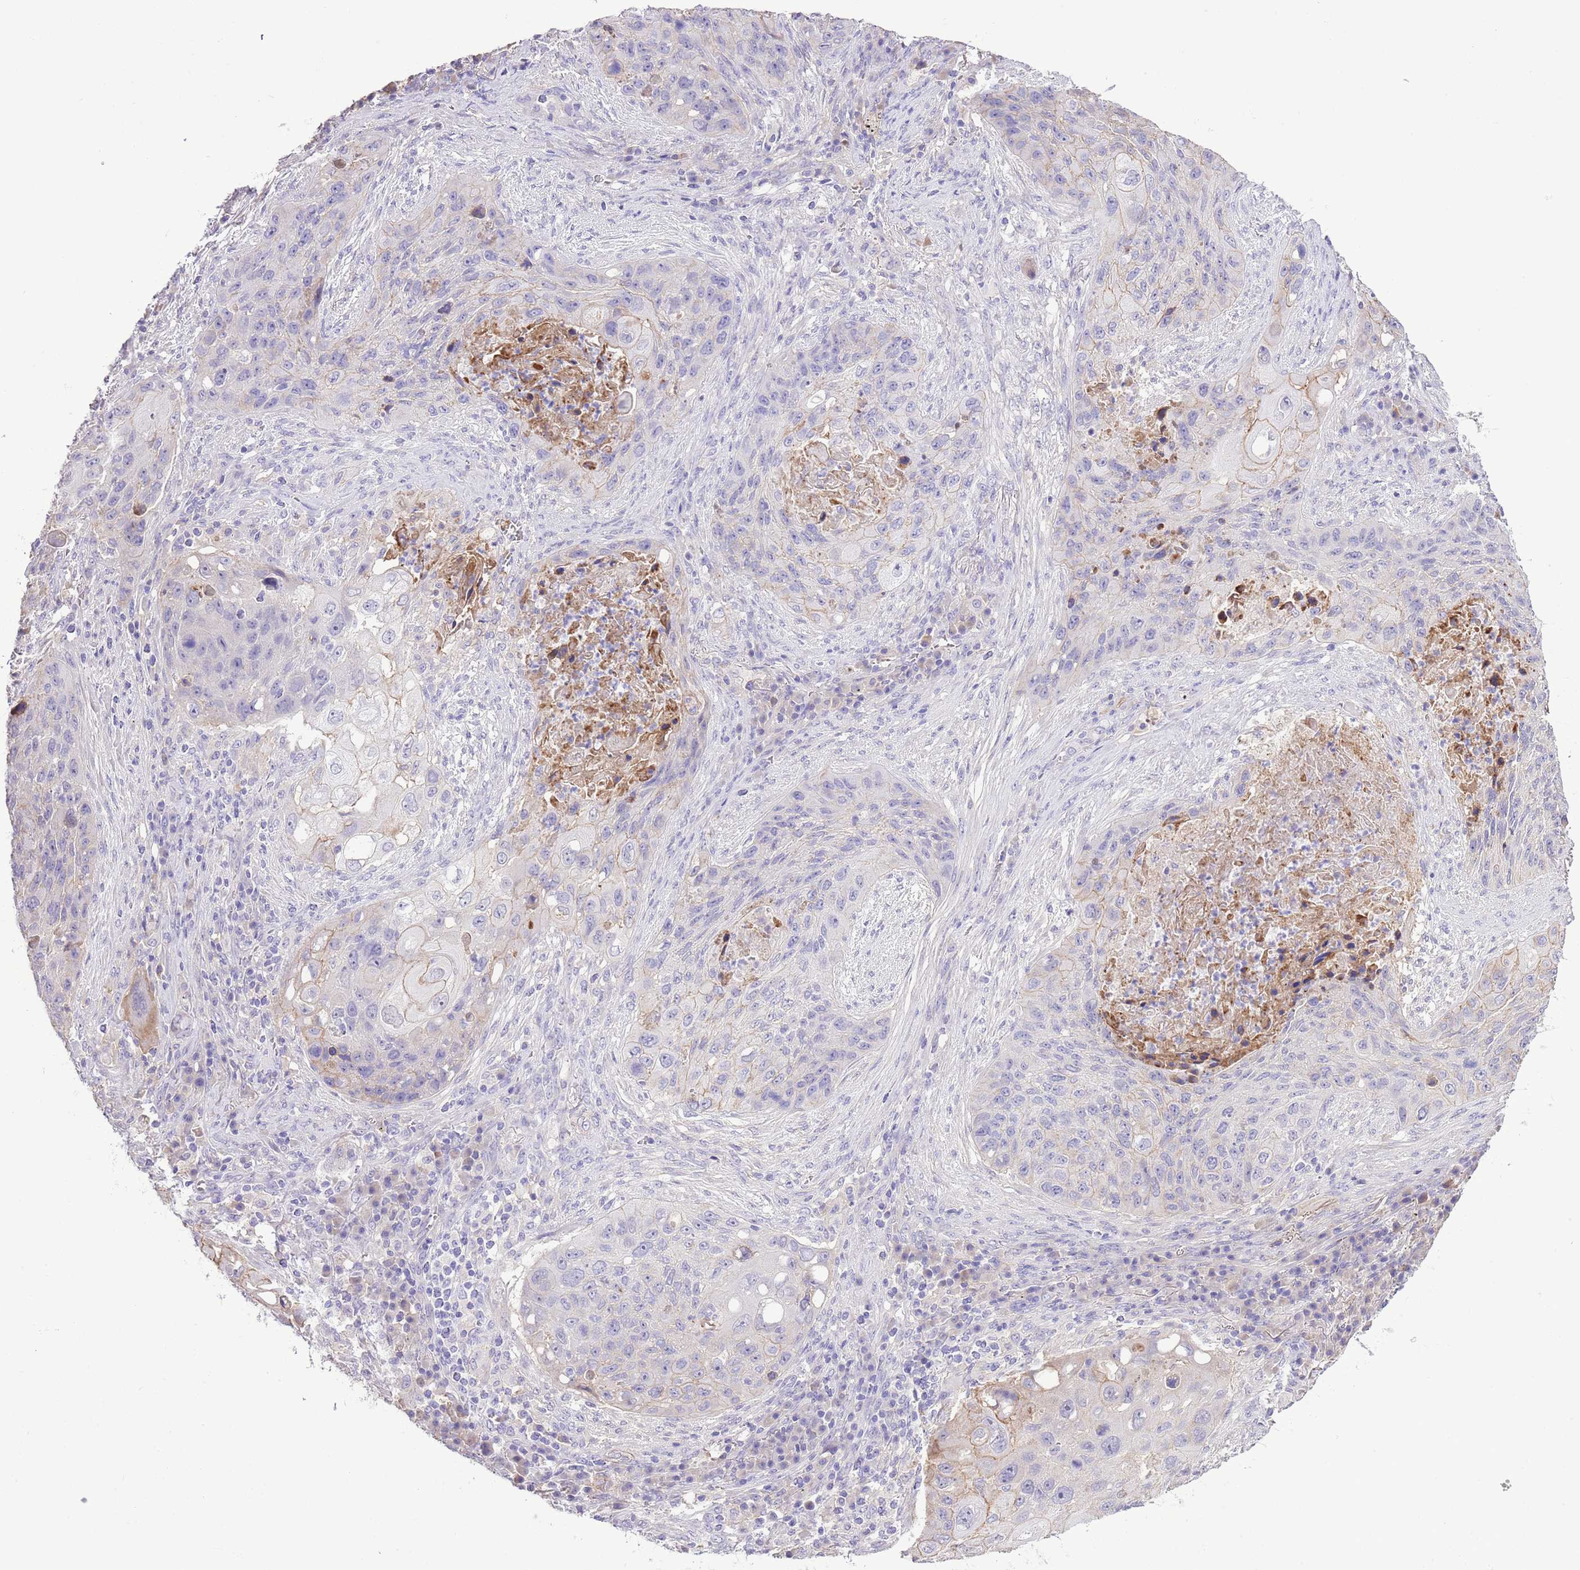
{"staining": {"intensity": "weak", "quantity": "<25%", "location": "cytoplasmic/membranous"}, "tissue": "lung cancer", "cell_type": "Tumor cells", "image_type": "cancer", "snomed": [{"axis": "morphology", "description": "Squamous cell carcinoma, NOS"}, {"axis": "topography", "description": "Lung"}], "caption": "Tumor cells show no significant staining in squamous cell carcinoma (lung).", "gene": "IGF1", "patient": {"sex": "female", "age": 63}}